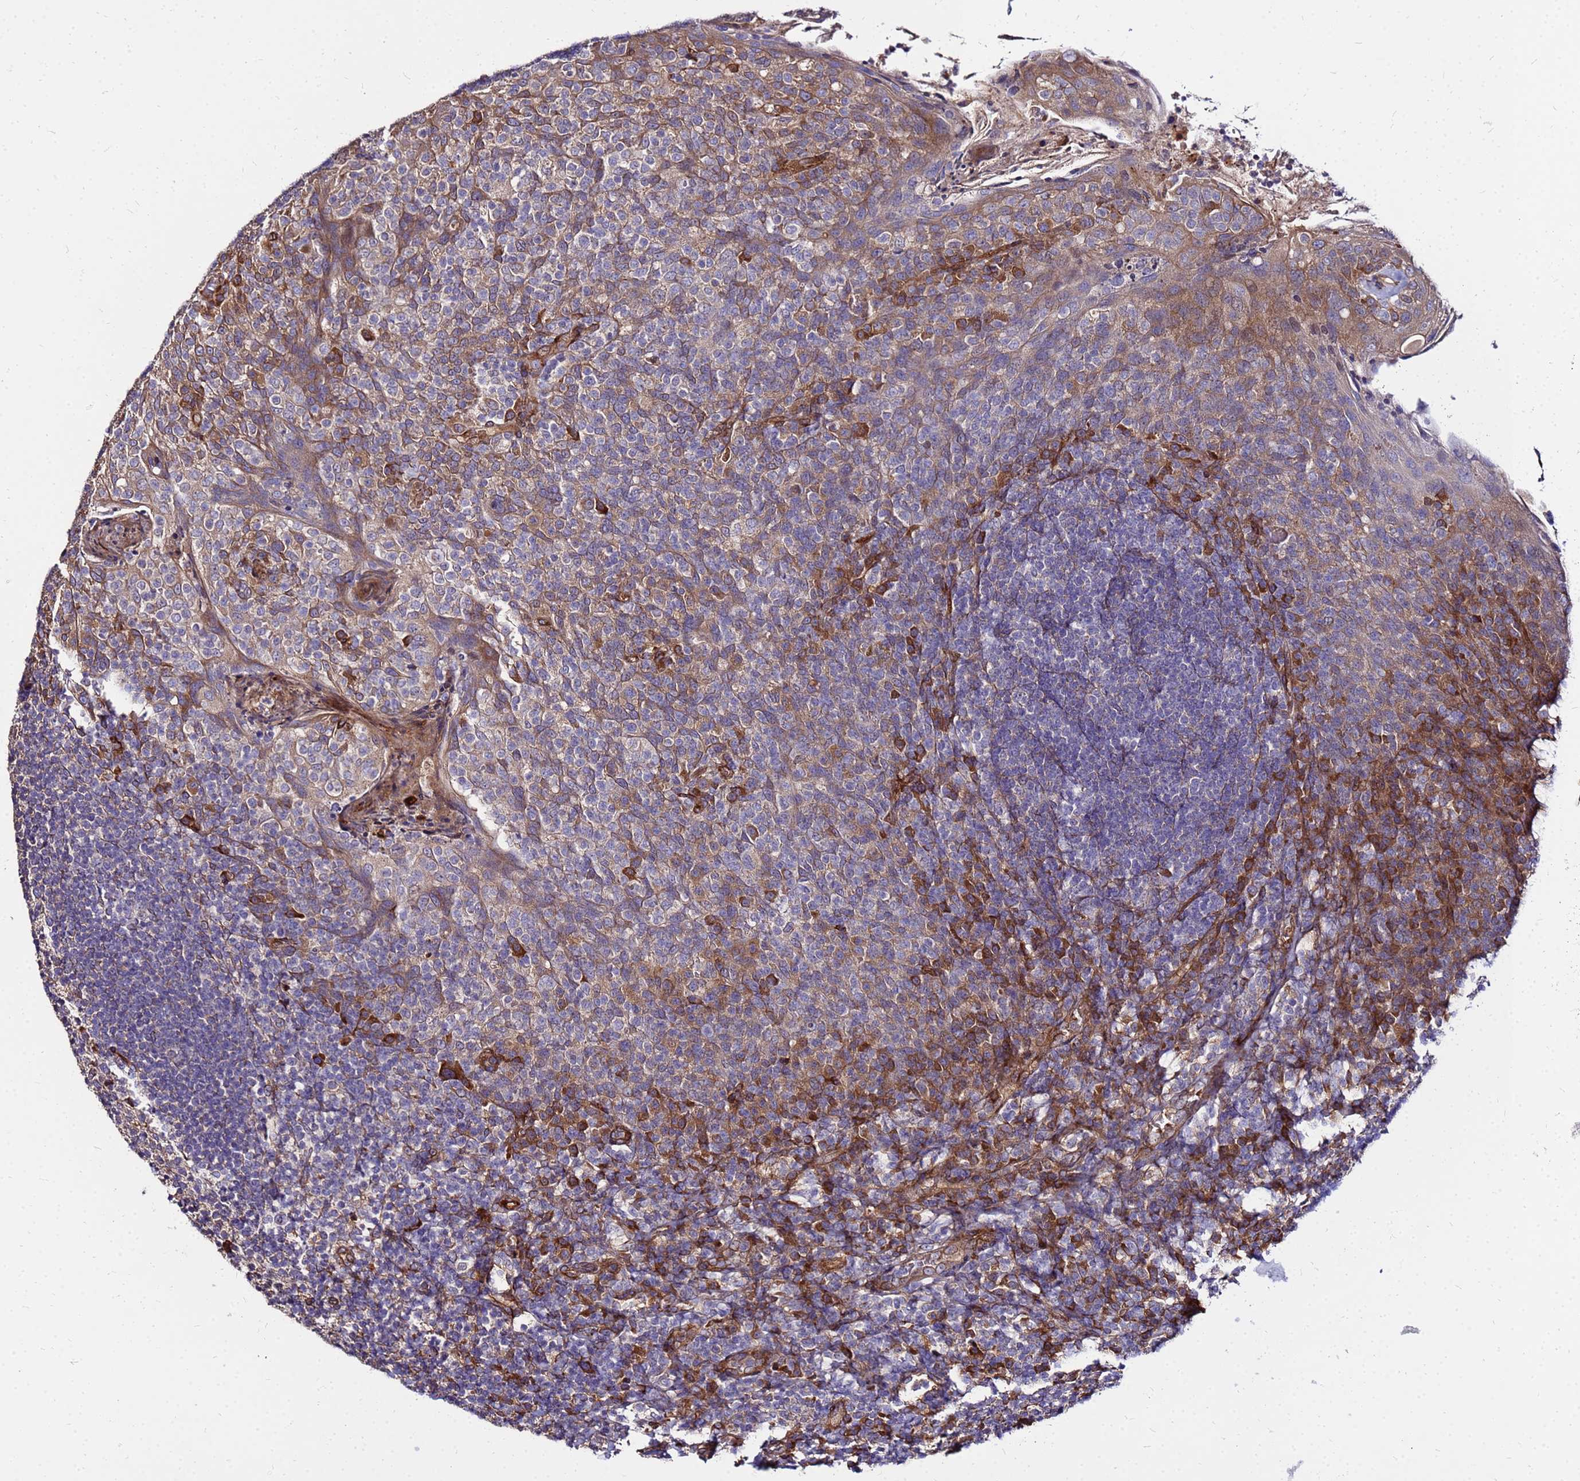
{"staining": {"intensity": "strong", "quantity": "<25%", "location": "cytoplasmic/membranous"}, "tissue": "tonsil", "cell_type": "Germinal center cells", "image_type": "normal", "snomed": [{"axis": "morphology", "description": "Normal tissue, NOS"}, {"axis": "topography", "description": "Tonsil"}], "caption": "Approximately <25% of germinal center cells in normal human tonsil display strong cytoplasmic/membranous protein expression as visualized by brown immunohistochemical staining.", "gene": "WWC2", "patient": {"sex": "female", "age": 10}}